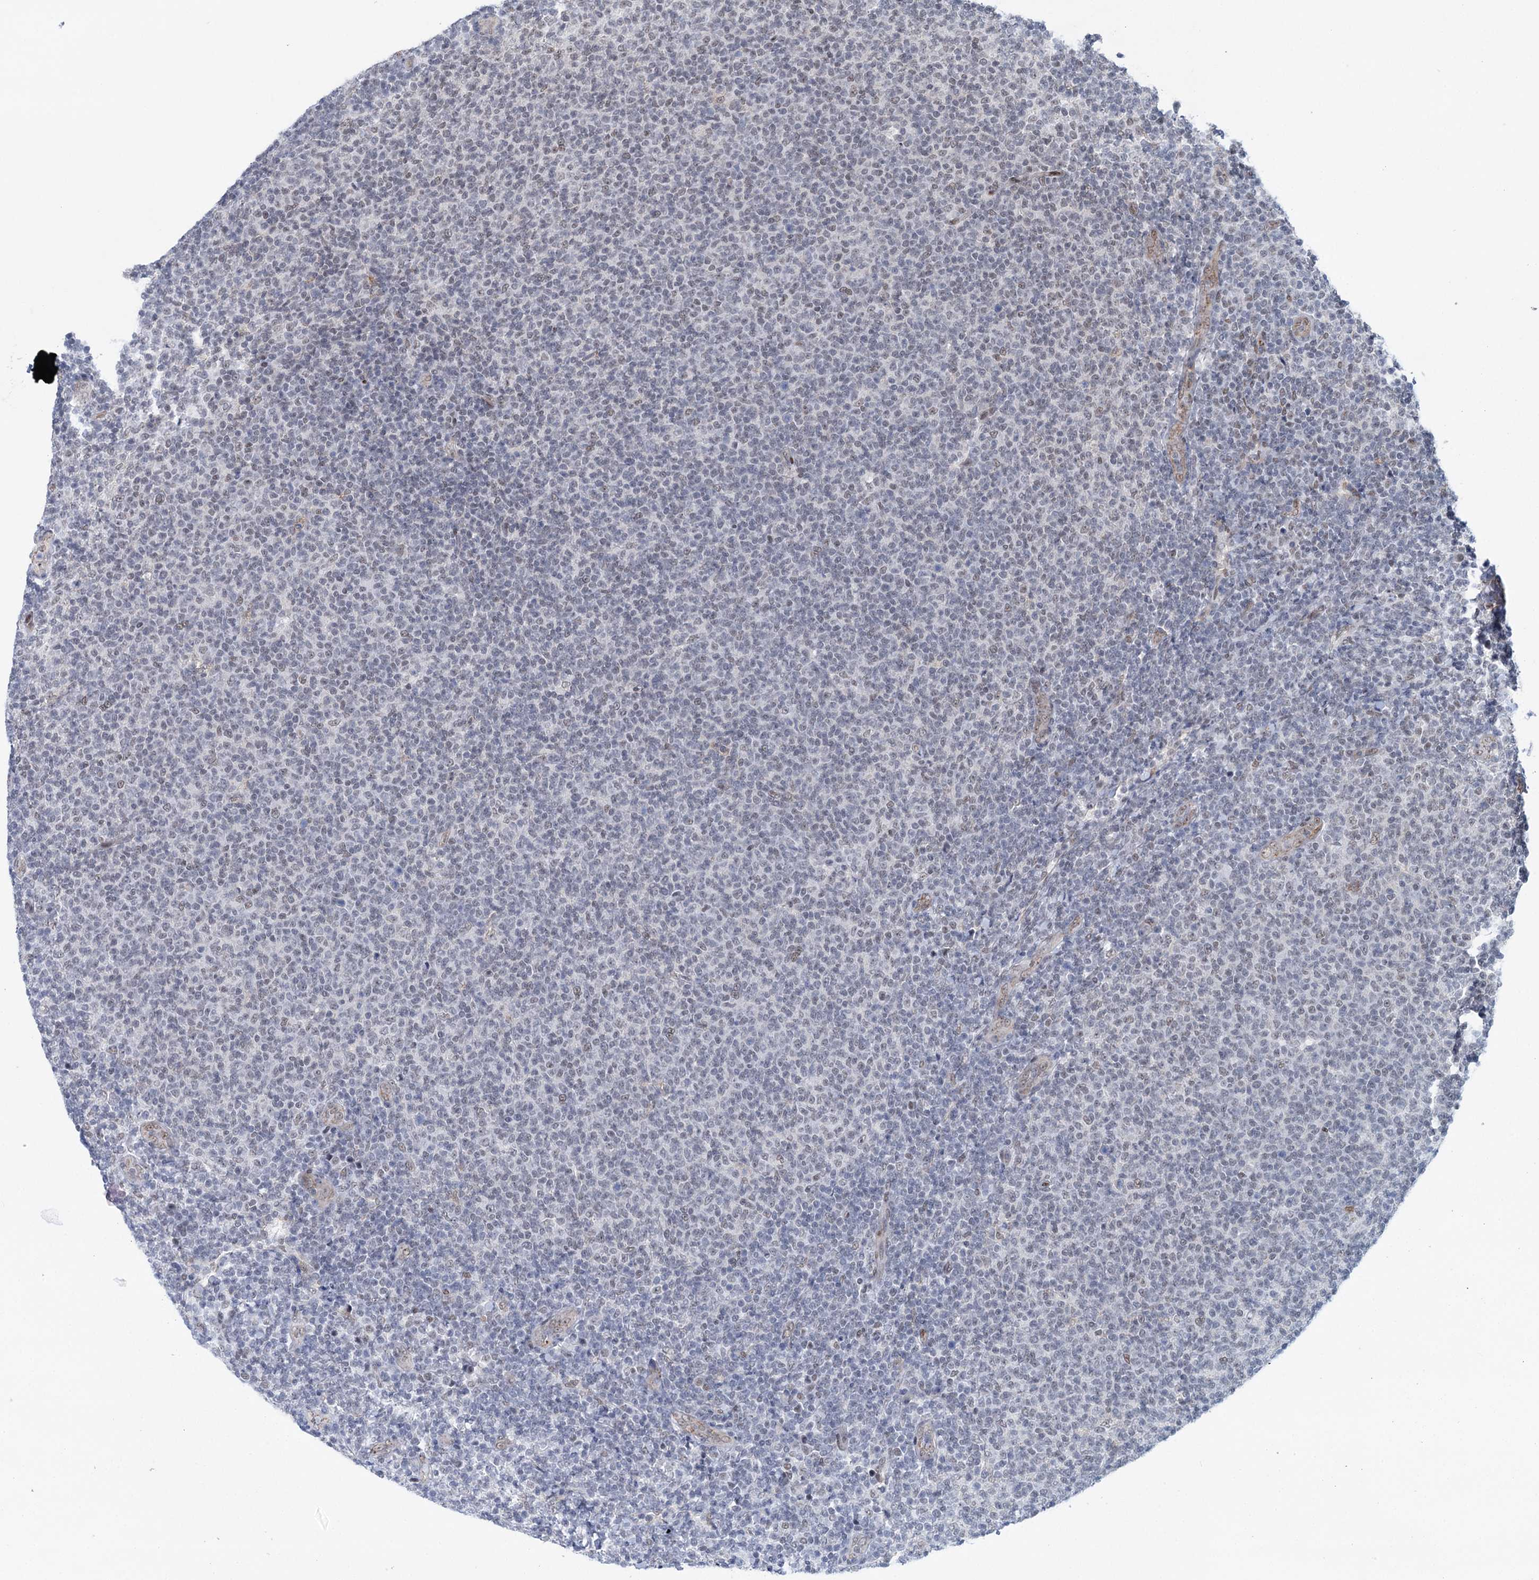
{"staining": {"intensity": "negative", "quantity": "none", "location": "none"}, "tissue": "lymphoma", "cell_type": "Tumor cells", "image_type": "cancer", "snomed": [{"axis": "morphology", "description": "Malignant lymphoma, non-Hodgkin's type, Low grade"}, {"axis": "topography", "description": "Lymph node"}], "caption": "Tumor cells show no significant expression in lymphoma. (DAB (3,3'-diaminobenzidine) immunohistochemistry (IHC), high magnification).", "gene": "FAM53A", "patient": {"sex": "male", "age": 66}}